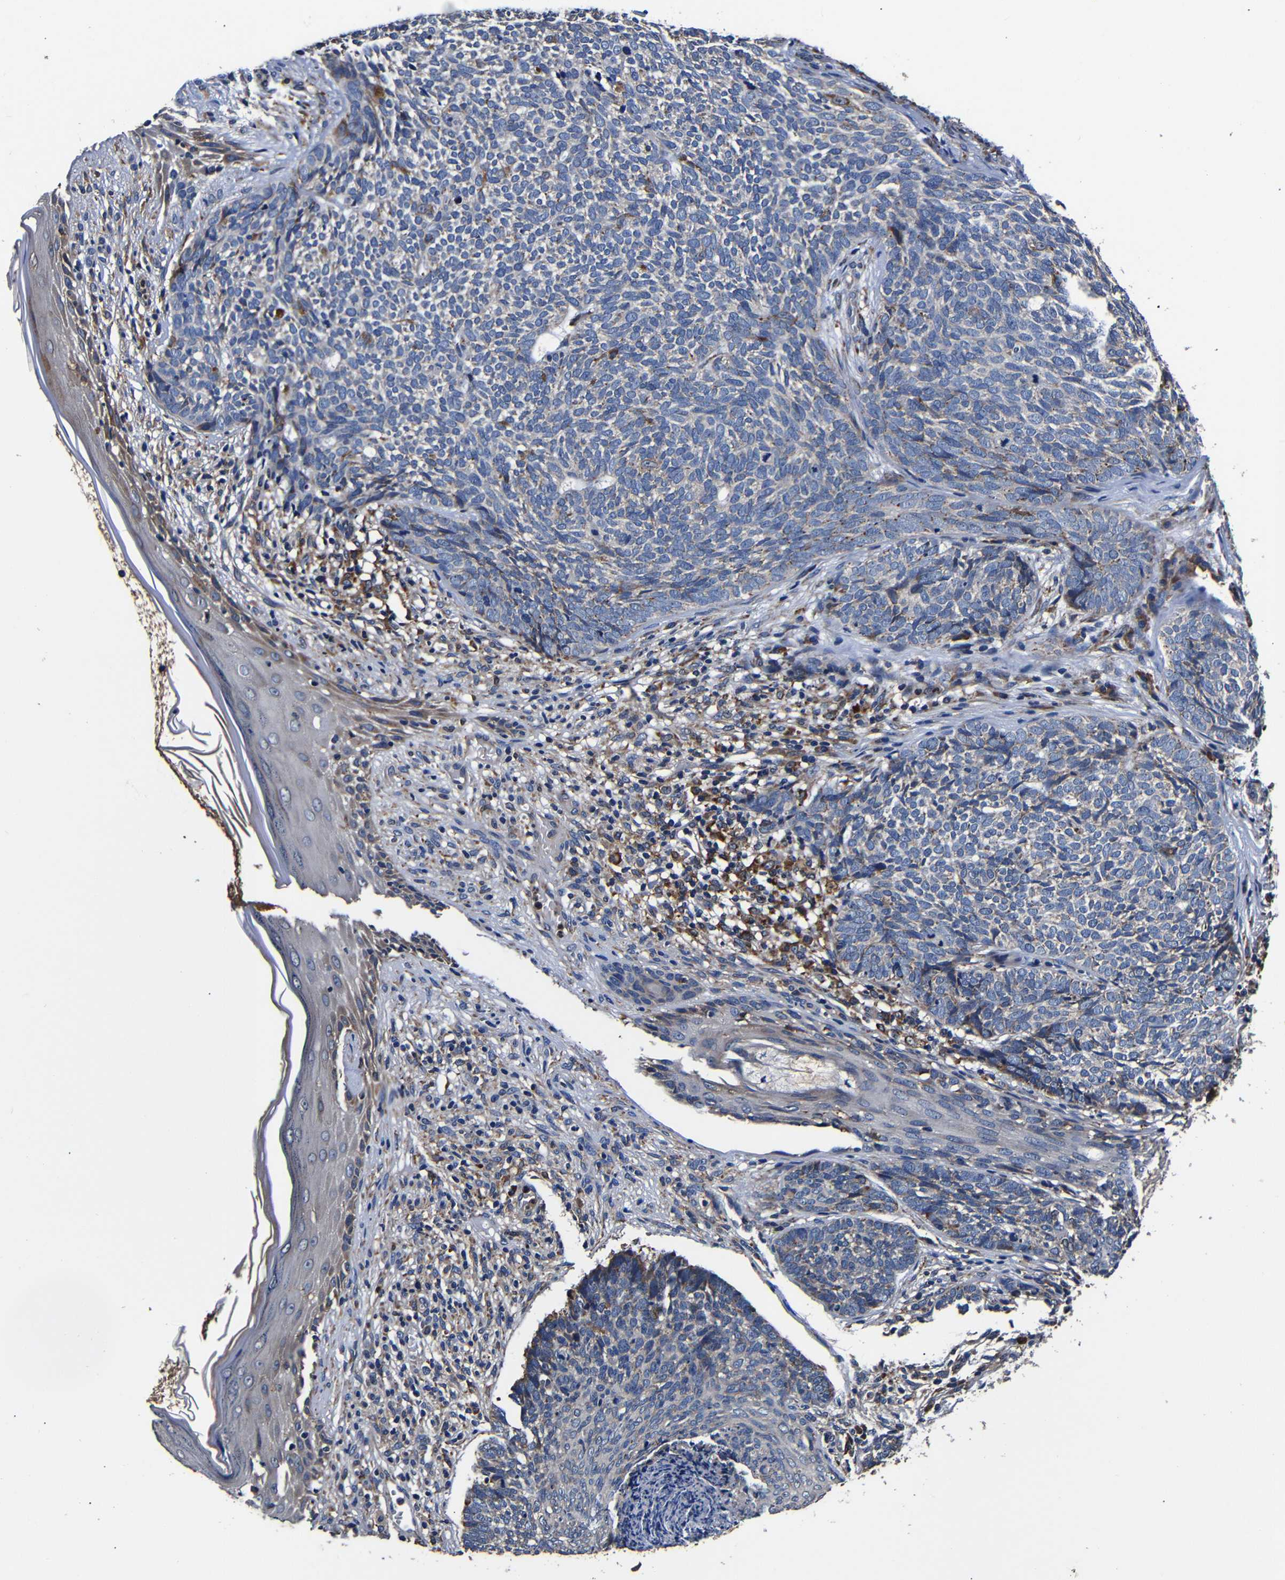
{"staining": {"intensity": "weak", "quantity": "<25%", "location": "cytoplasmic/membranous"}, "tissue": "skin cancer", "cell_type": "Tumor cells", "image_type": "cancer", "snomed": [{"axis": "morphology", "description": "Basal cell carcinoma"}, {"axis": "topography", "description": "Skin"}], "caption": "Protein analysis of skin cancer (basal cell carcinoma) reveals no significant staining in tumor cells.", "gene": "SCN9A", "patient": {"sex": "female", "age": 84}}